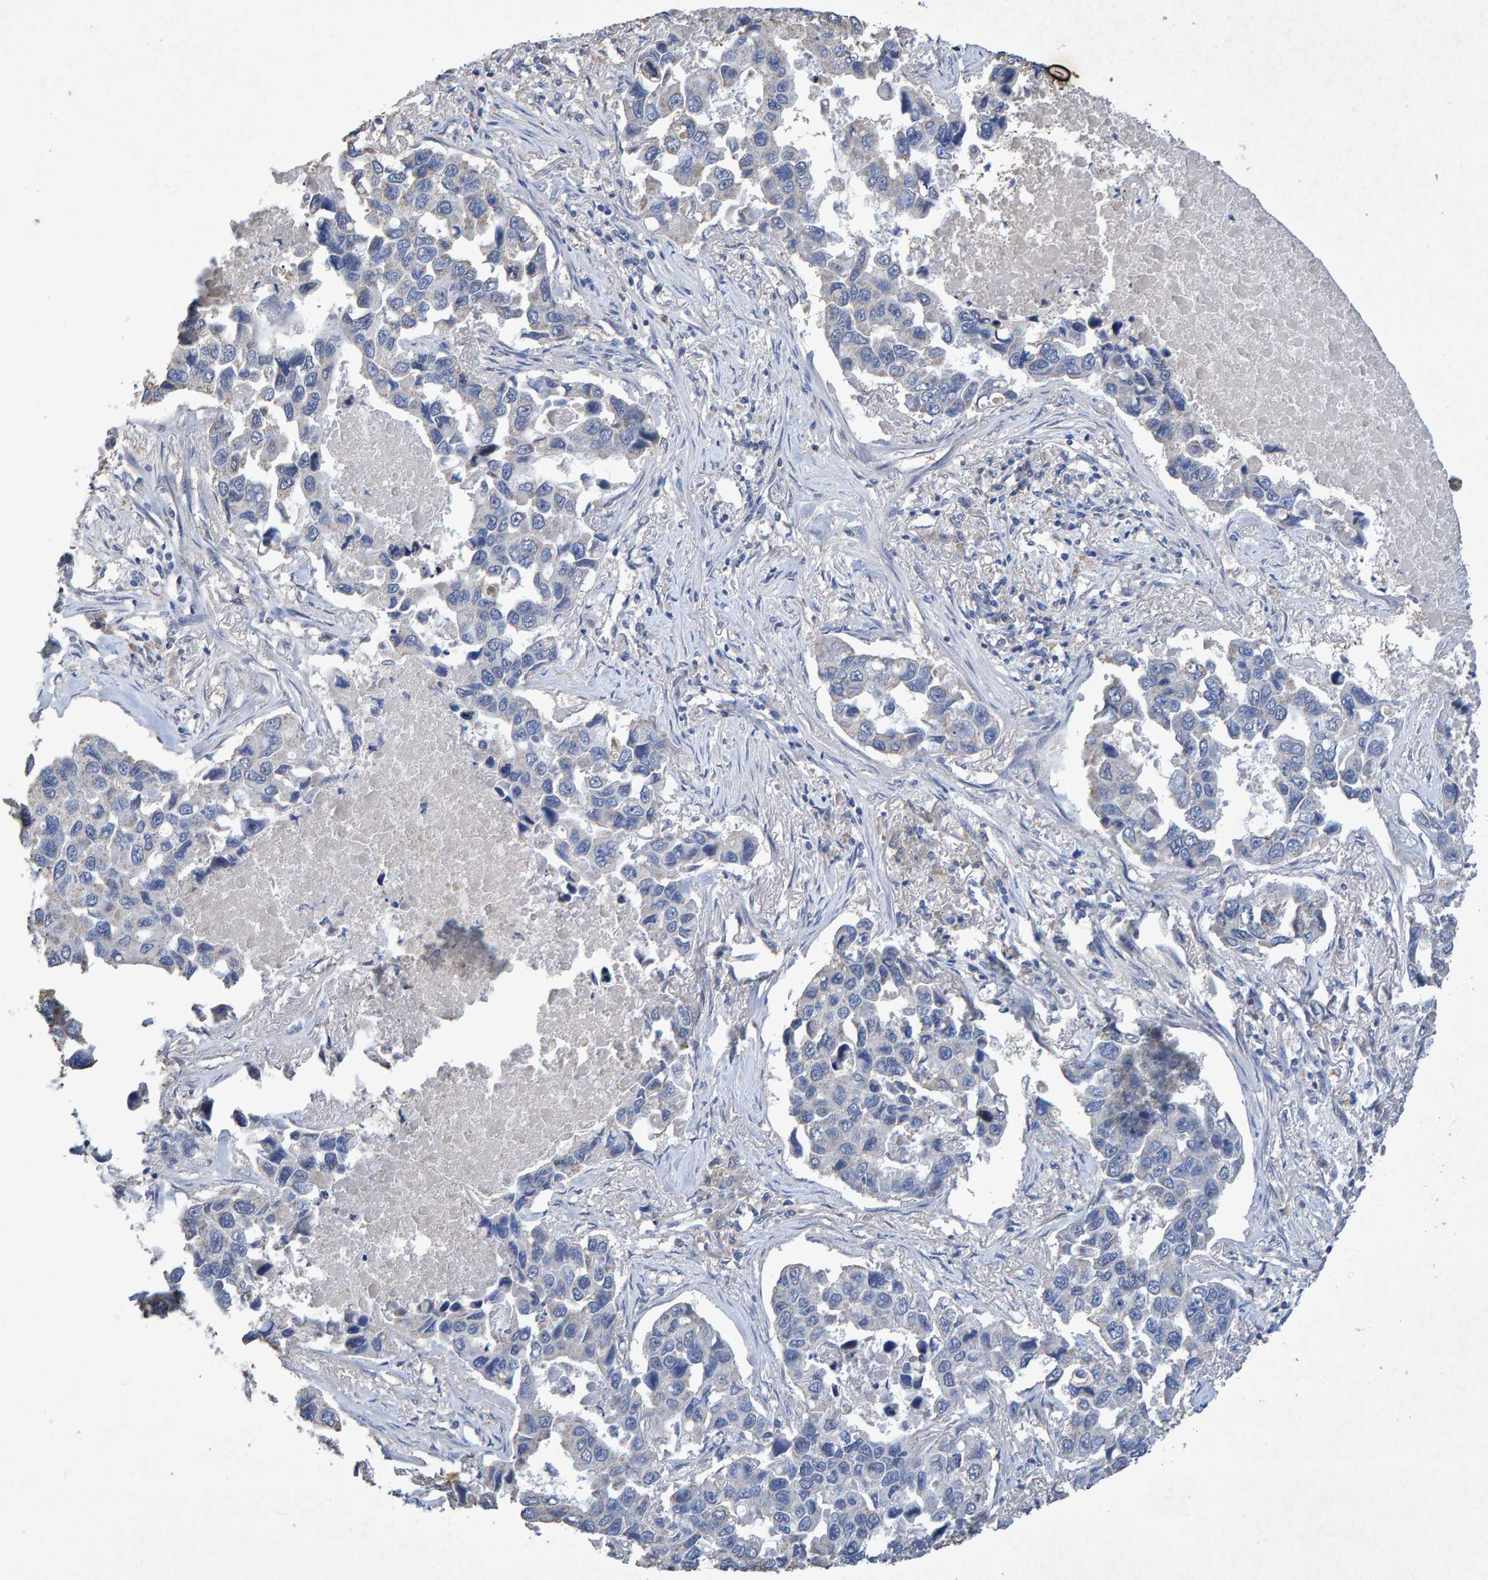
{"staining": {"intensity": "negative", "quantity": "none", "location": "none"}, "tissue": "lung cancer", "cell_type": "Tumor cells", "image_type": "cancer", "snomed": [{"axis": "morphology", "description": "Adenocarcinoma, NOS"}, {"axis": "topography", "description": "Lung"}], "caption": "This is an immunohistochemistry histopathology image of lung cancer. There is no staining in tumor cells.", "gene": "CTH", "patient": {"sex": "male", "age": 64}}